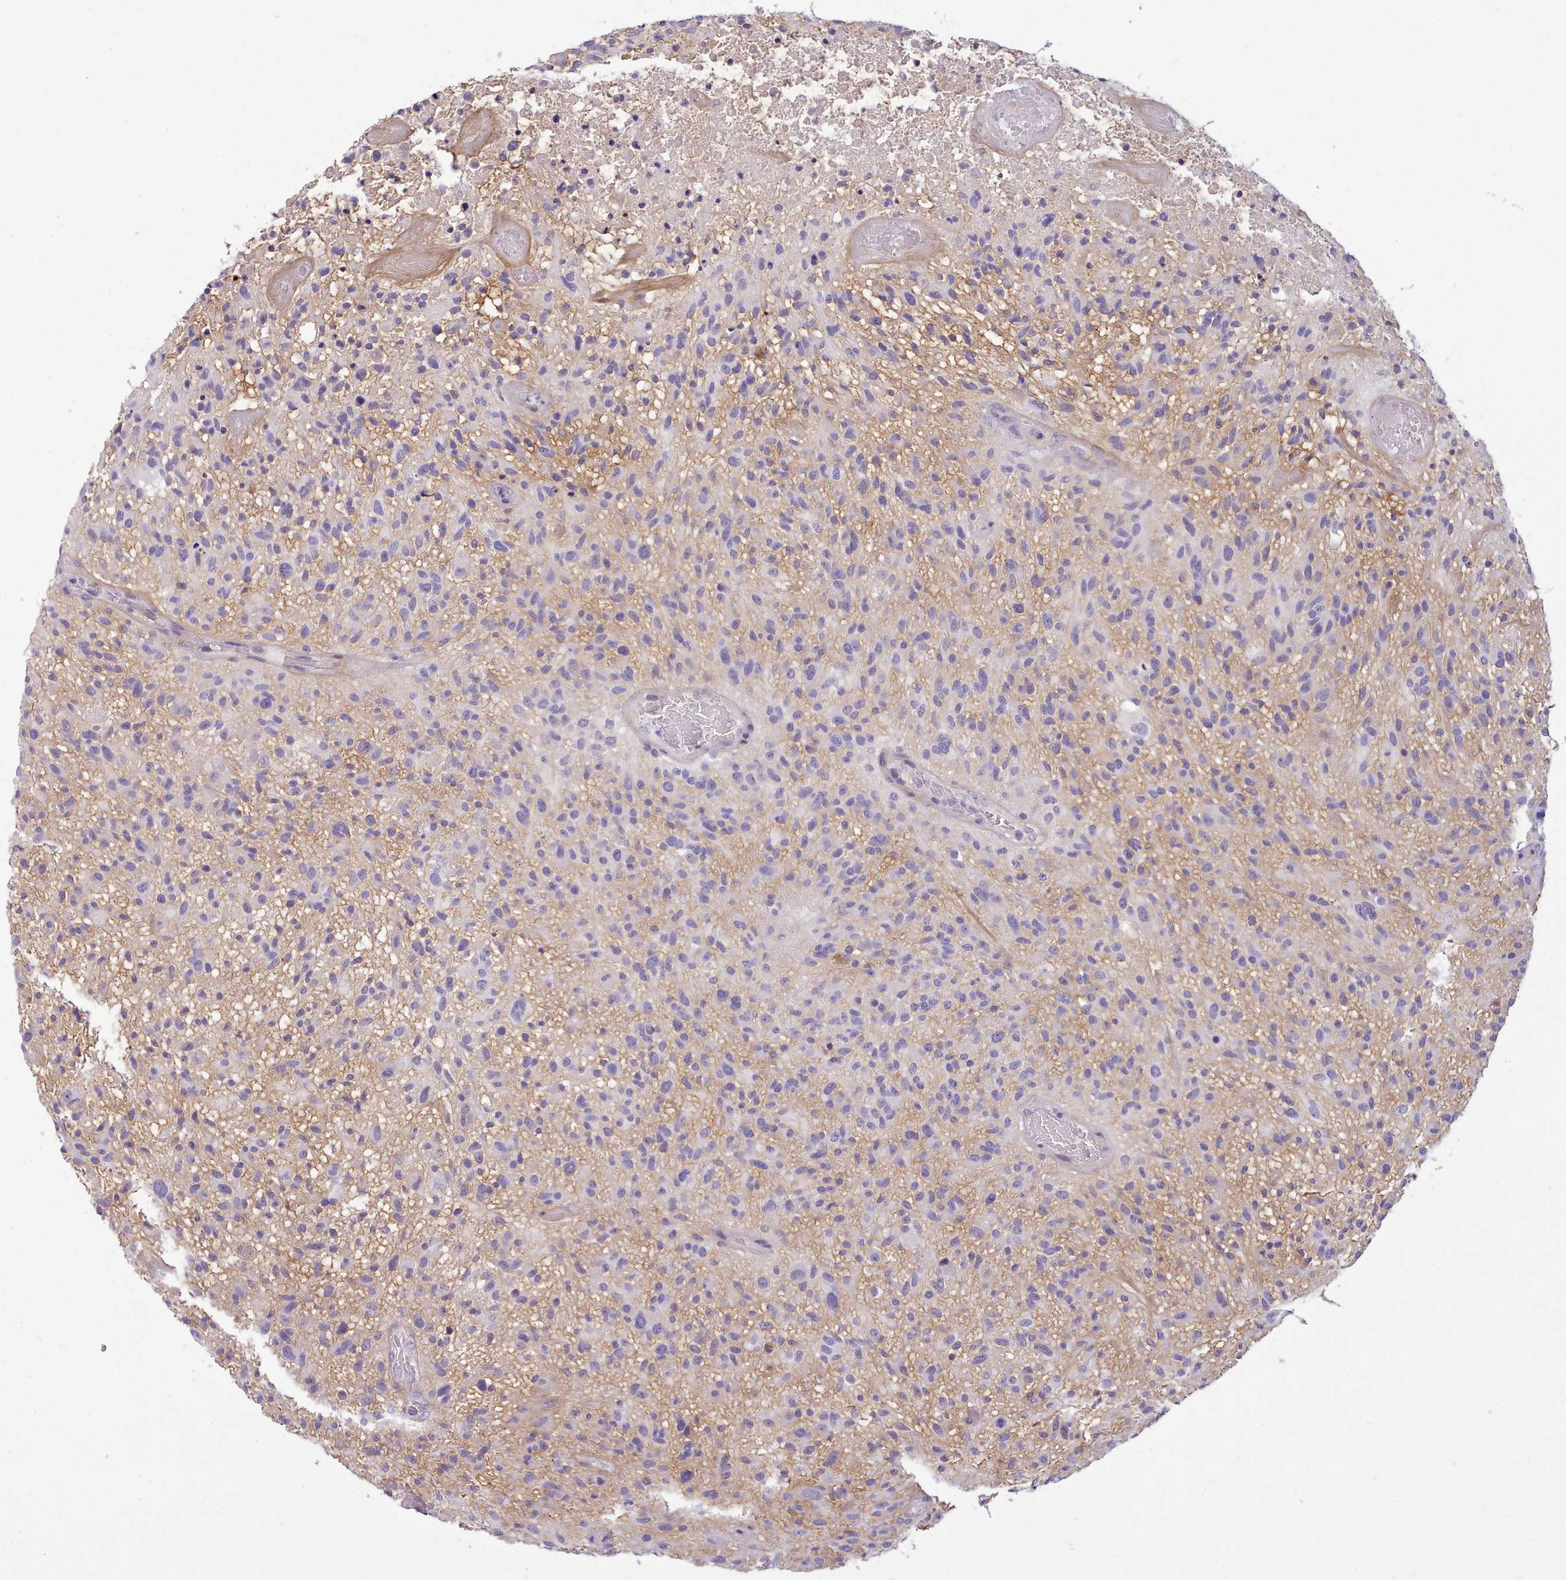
{"staining": {"intensity": "negative", "quantity": "none", "location": "none"}, "tissue": "glioma", "cell_type": "Tumor cells", "image_type": "cancer", "snomed": [{"axis": "morphology", "description": "Glioma, malignant, High grade"}, {"axis": "topography", "description": "Brain"}], "caption": "This is an IHC photomicrograph of malignant glioma (high-grade). There is no expression in tumor cells.", "gene": "CYP2A13", "patient": {"sex": "male", "age": 47}}